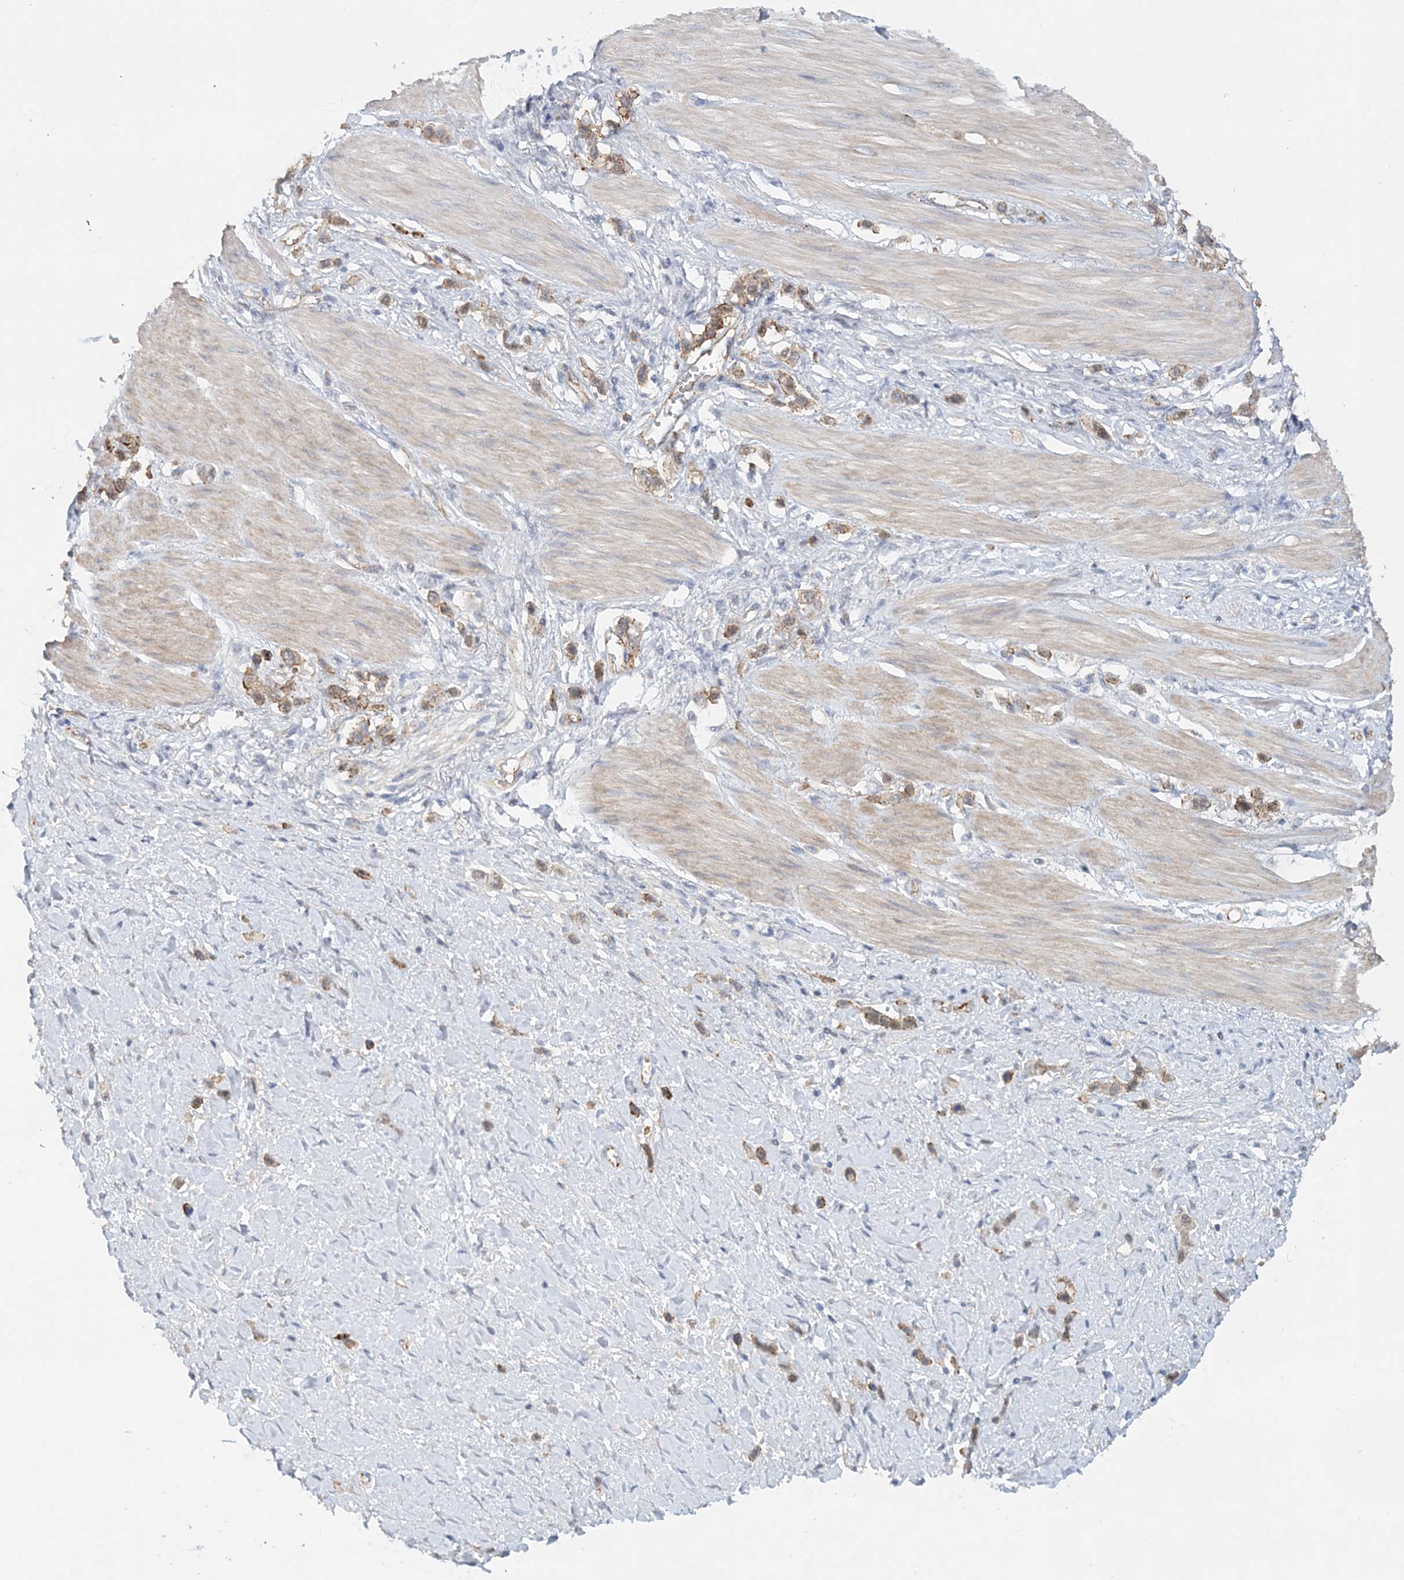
{"staining": {"intensity": "moderate", "quantity": ">75%", "location": "cytoplasmic/membranous"}, "tissue": "stomach cancer", "cell_type": "Tumor cells", "image_type": "cancer", "snomed": [{"axis": "morphology", "description": "Adenocarcinoma, NOS"}, {"axis": "topography", "description": "Stomach"}], "caption": "Moderate cytoplasmic/membranous expression for a protein is appreciated in about >75% of tumor cells of stomach adenocarcinoma using immunohistochemistry (IHC).", "gene": "MAT2B", "patient": {"sex": "female", "age": 65}}